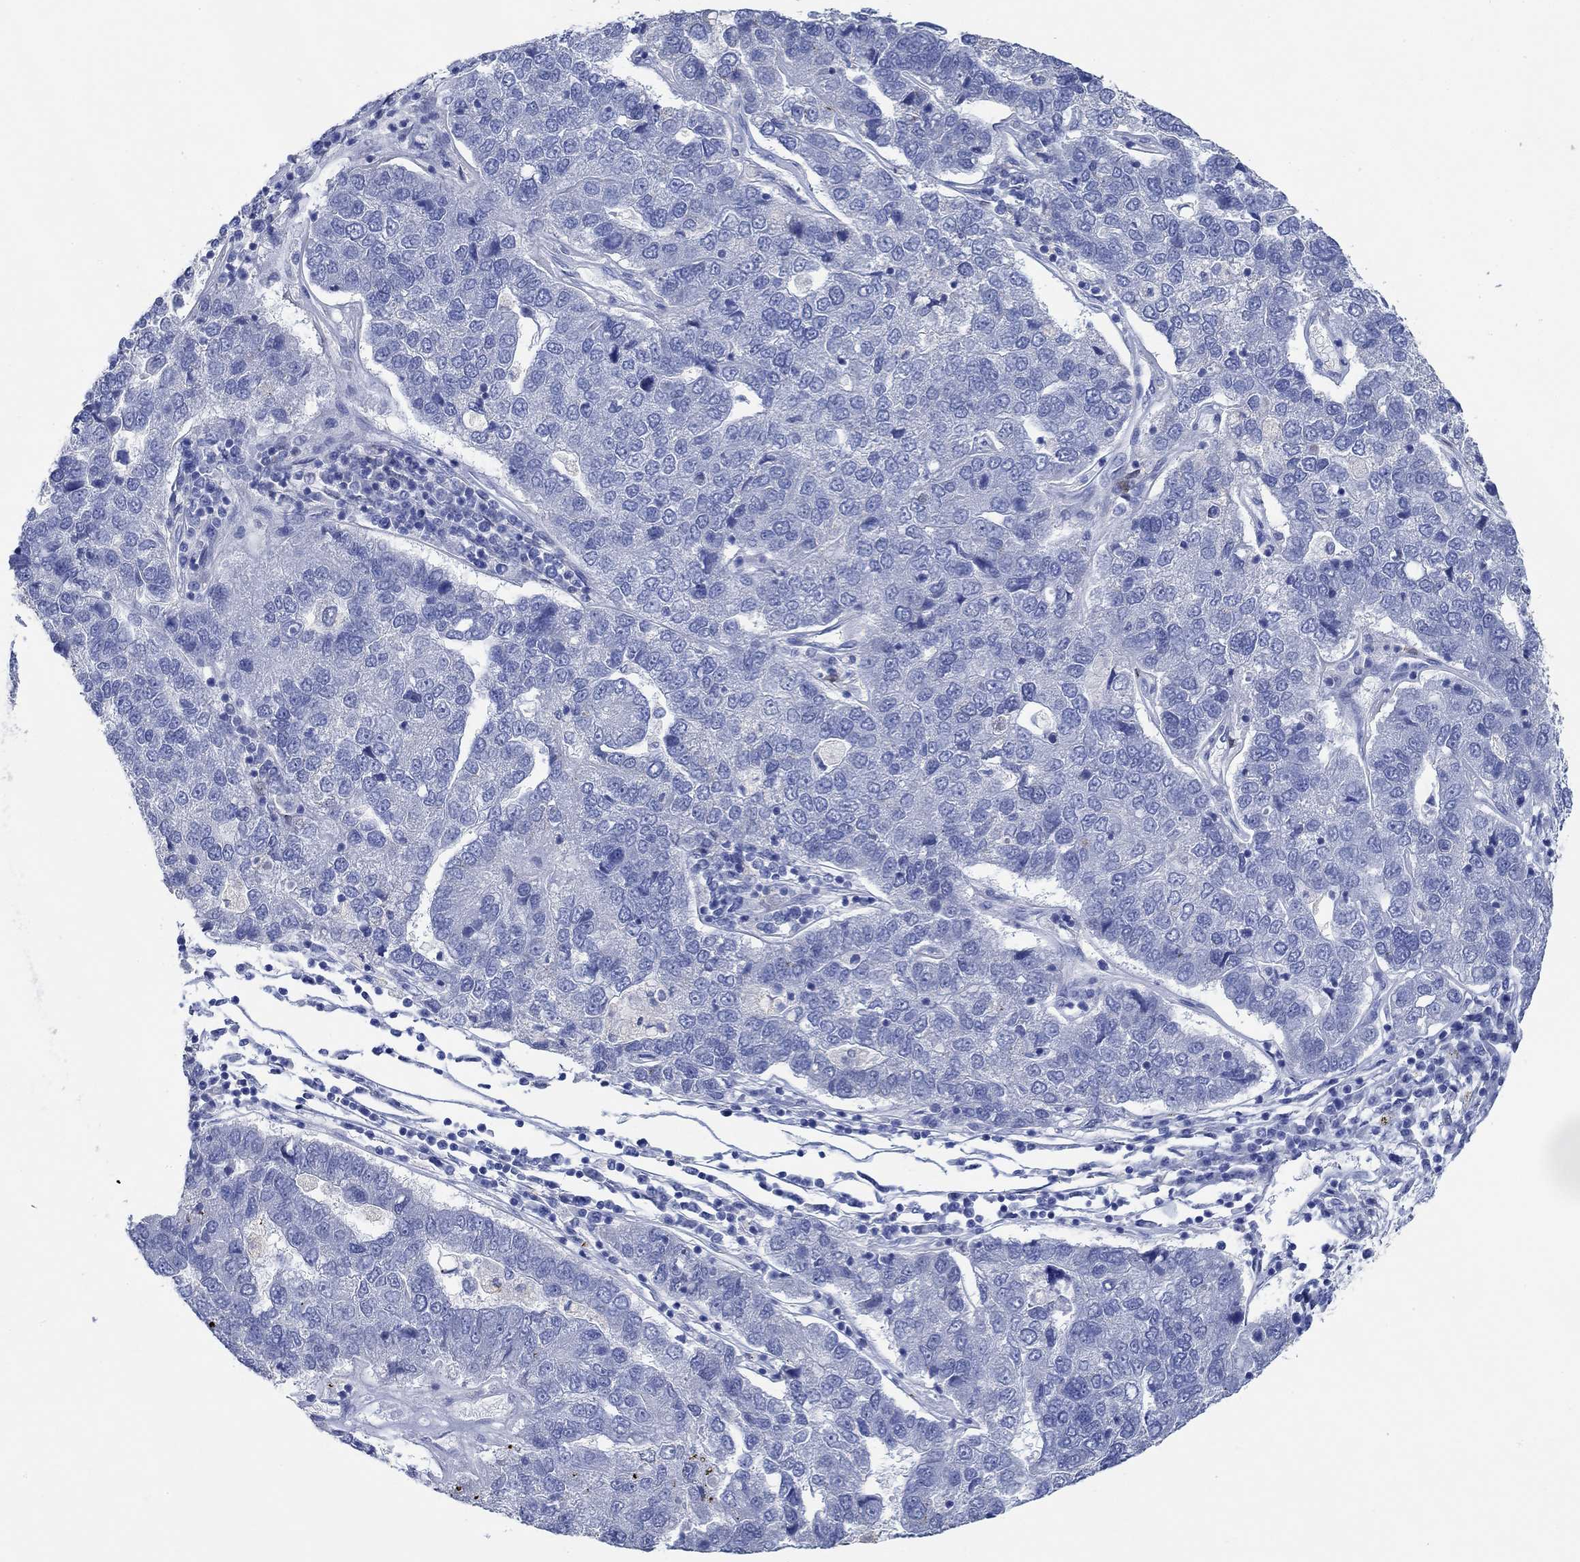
{"staining": {"intensity": "negative", "quantity": "none", "location": "none"}, "tissue": "pancreatic cancer", "cell_type": "Tumor cells", "image_type": "cancer", "snomed": [{"axis": "morphology", "description": "Adenocarcinoma, NOS"}, {"axis": "topography", "description": "Pancreas"}], "caption": "Pancreatic adenocarcinoma was stained to show a protein in brown. There is no significant staining in tumor cells.", "gene": "PPP1R17", "patient": {"sex": "female", "age": 61}}